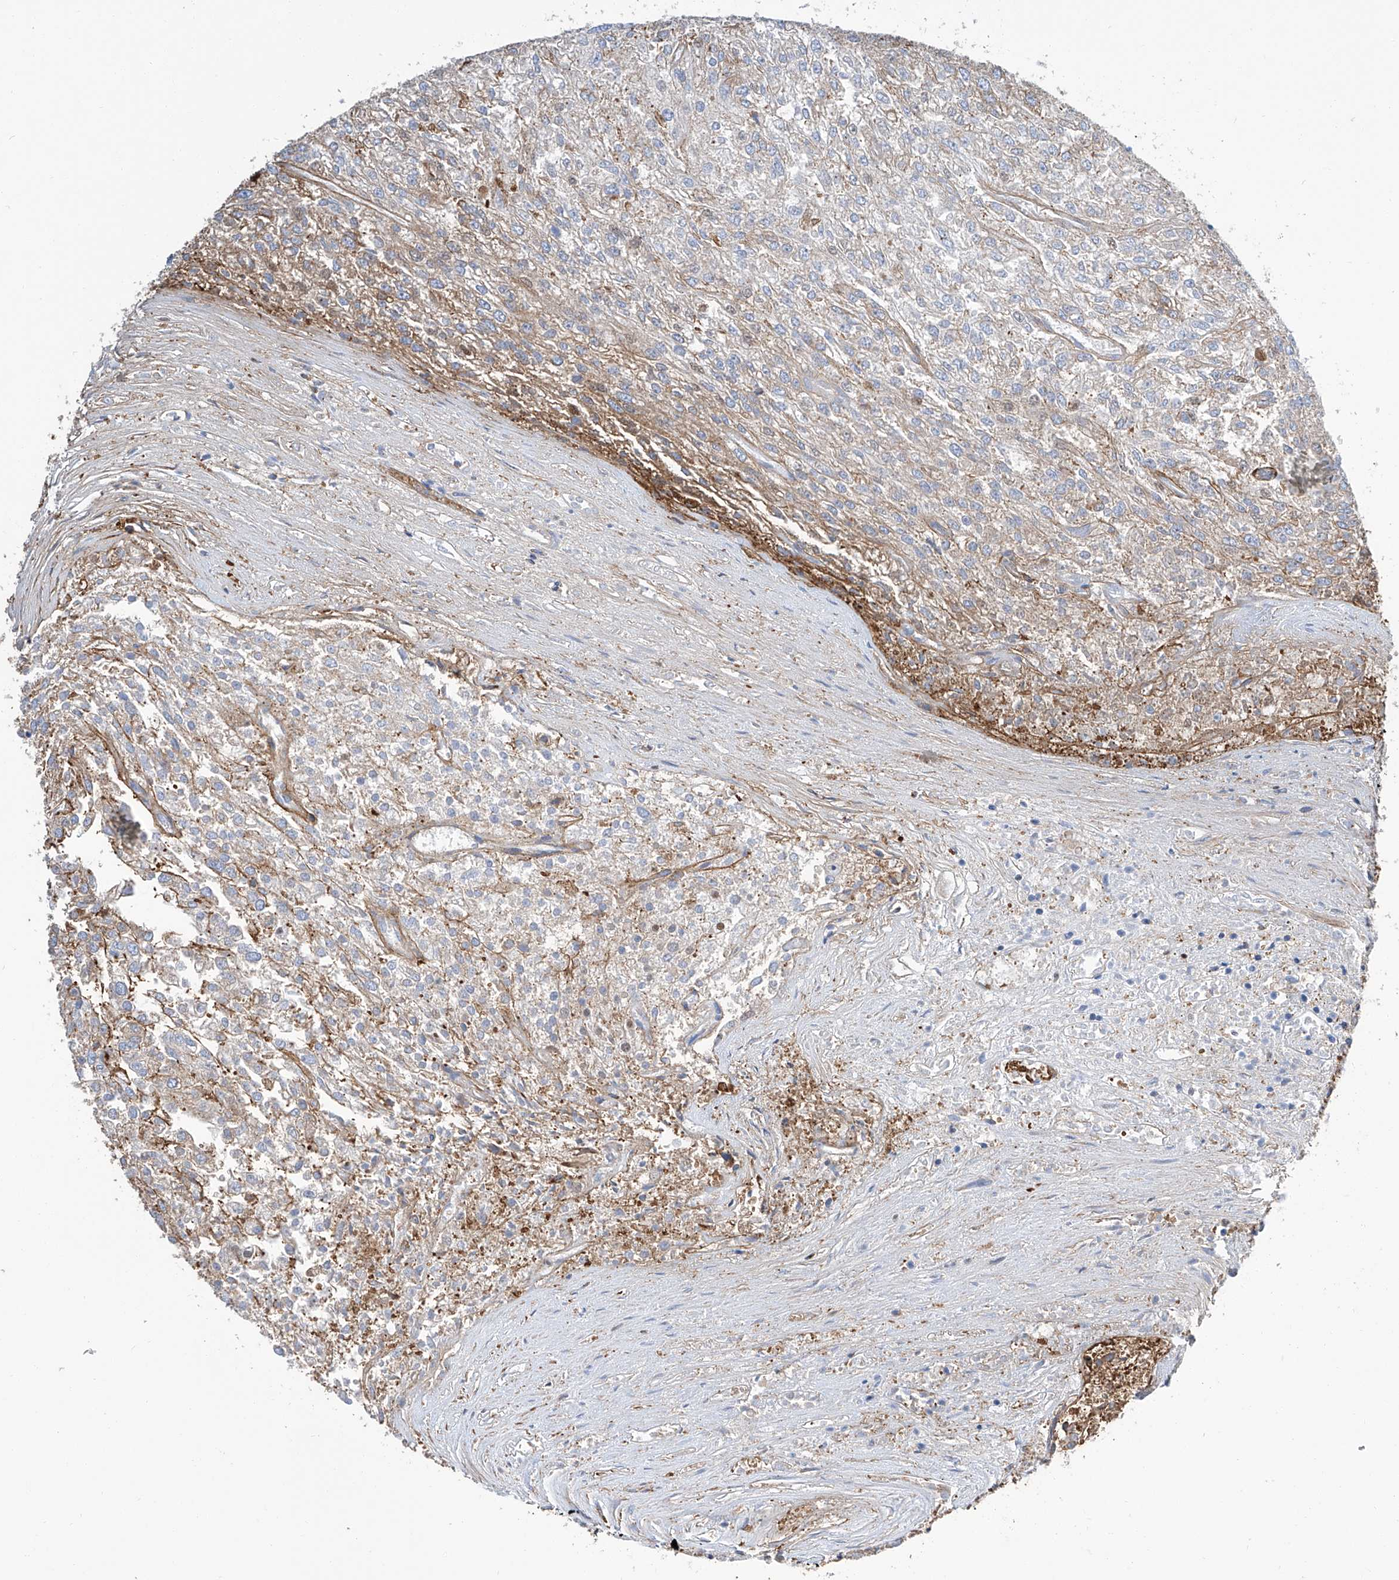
{"staining": {"intensity": "weak", "quantity": "<25%", "location": "cytoplasmic/membranous"}, "tissue": "renal cancer", "cell_type": "Tumor cells", "image_type": "cancer", "snomed": [{"axis": "morphology", "description": "Adenocarcinoma, NOS"}, {"axis": "topography", "description": "Kidney"}], "caption": "Adenocarcinoma (renal) stained for a protein using immunohistochemistry (IHC) demonstrates no expression tumor cells.", "gene": "GPT", "patient": {"sex": "female", "age": 54}}